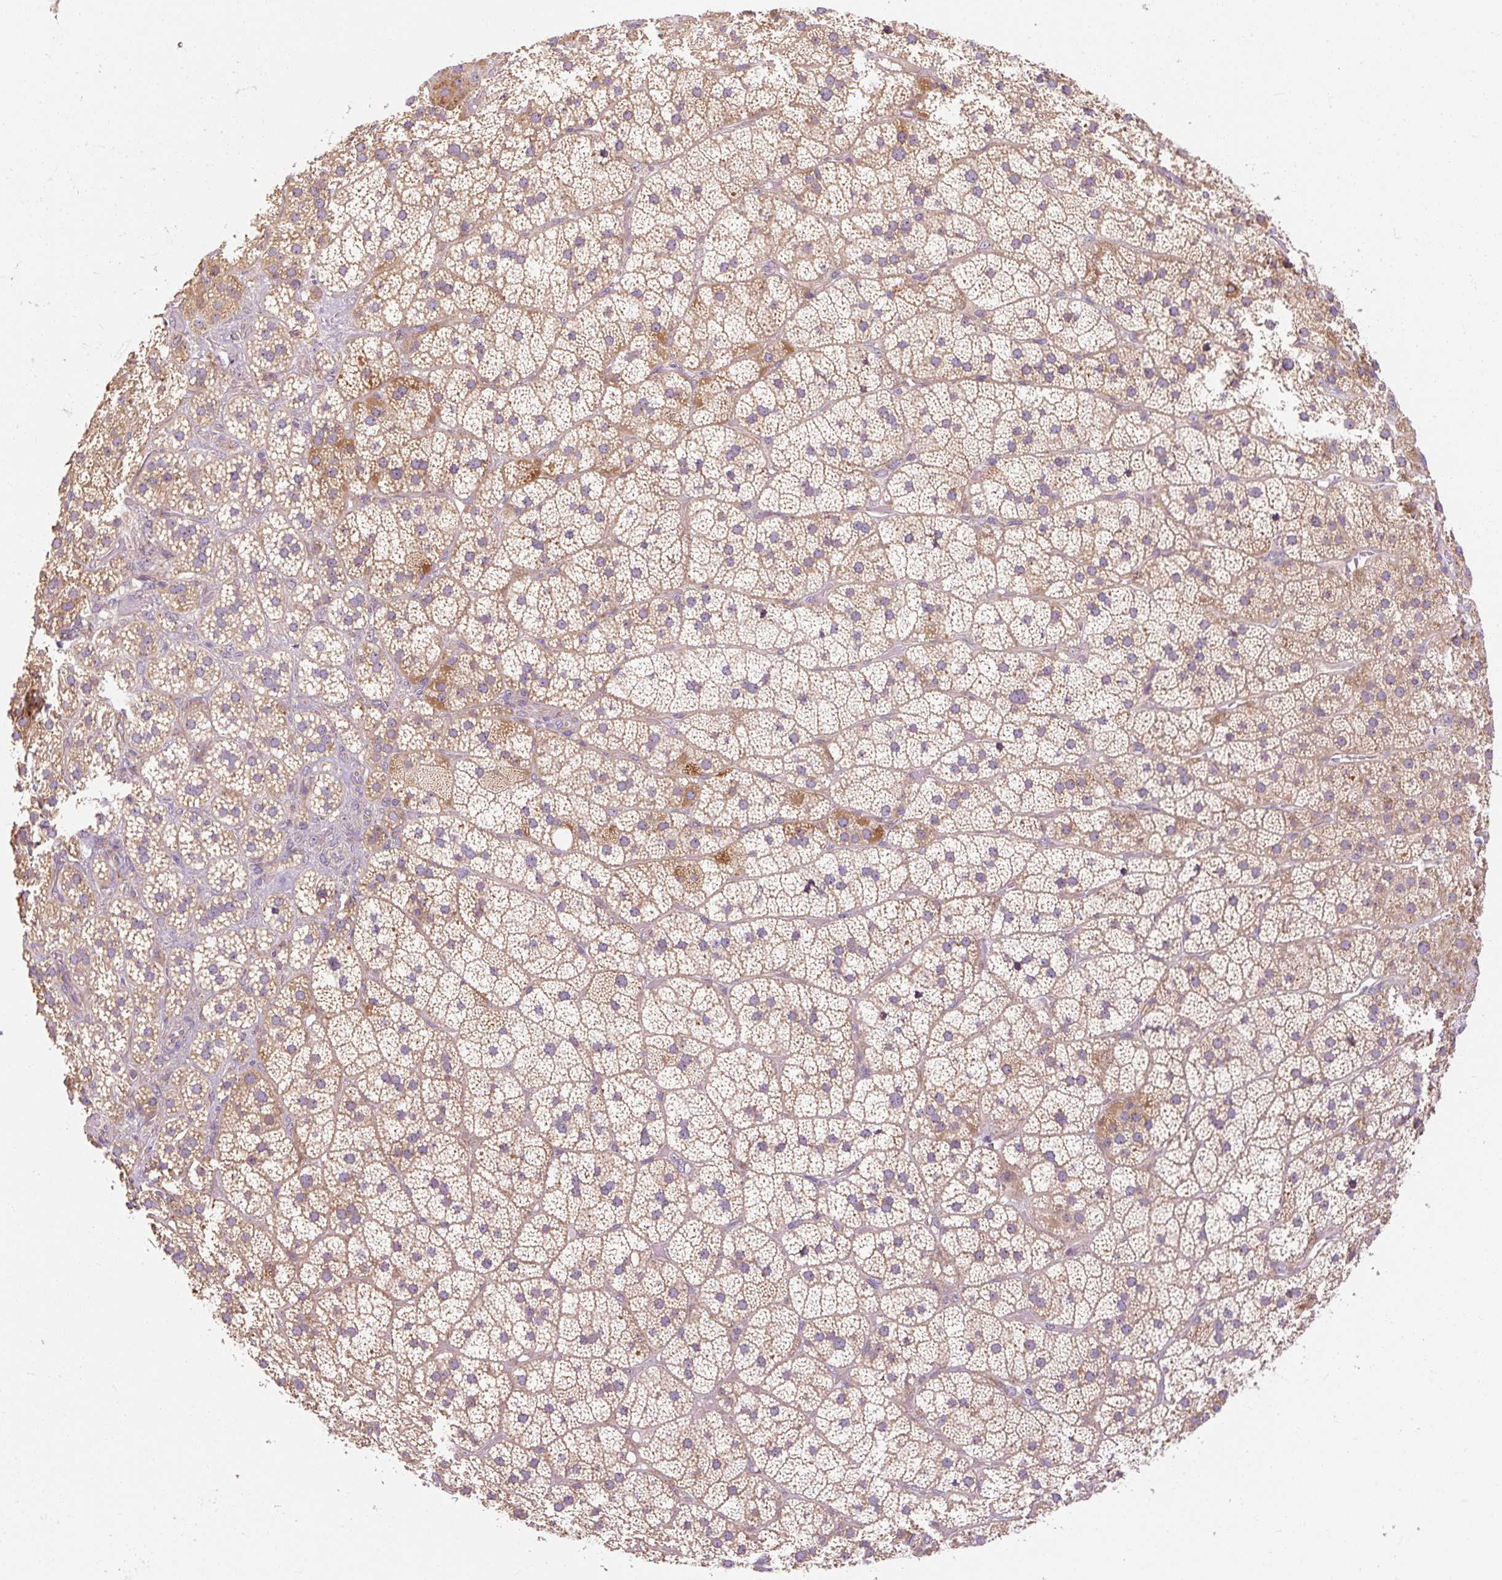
{"staining": {"intensity": "moderate", "quantity": ">75%", "location": "cytoplasmic/membranous"}, "tissue": "adrenal gland", "cell_type": "Glandular cells", "image_type": "normal", "snomed": [{"axis": "morphology", "description": "Normal tissue, NOS"}, {"axis": "topography", "description": "Adrenal gland"}], "caption": "DAB immunohistochemical staining of normal adrenal gland shows moderate cytoplasmic/membranous protein positivity in approximately >75% of glandular cells.", "gene": "PRSS48", "patient": {"sex": "male", "age": 57}}